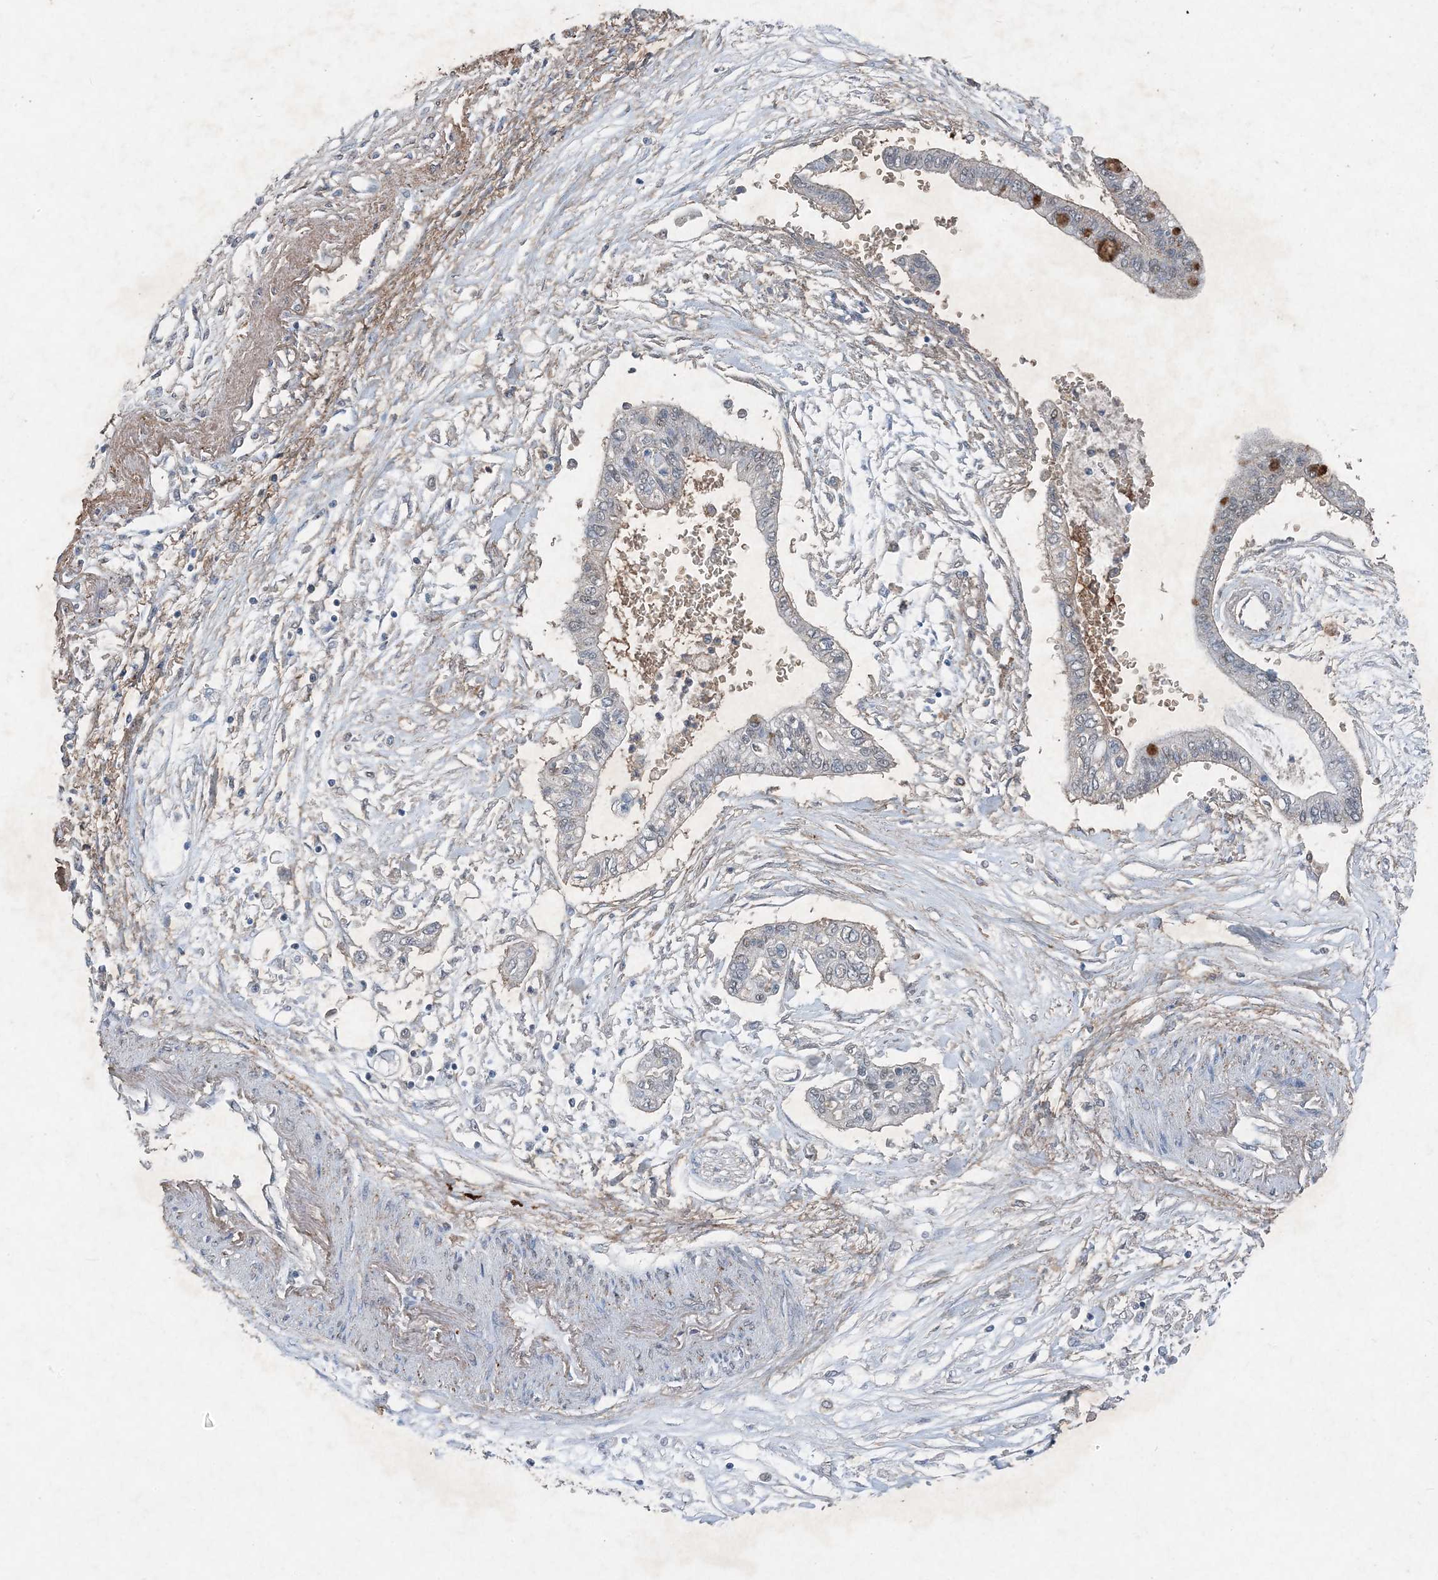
{"staining": {"intensity": "moderate", "quantity": "<25%", "location": "cytoplasmic/membranous"}, "tissue": "pancreatic cancer", "cell_type": "Tumor cells", "image_type": "cancer", "snomed": [{"axis": "morphology", "description": "Adenocarcinoma, NOS"}, {"axis": "topography", "description": "Pancreas"}], "caption": "High-power microscopy captured an IHC image of pancreatic cancer (adenocarcinoma), revealing moderate cytoplasmic/membranous expression in about <25% of tumor cells.", "gene": "FCN3", "patient": {"sex": "female", "age": 77}}